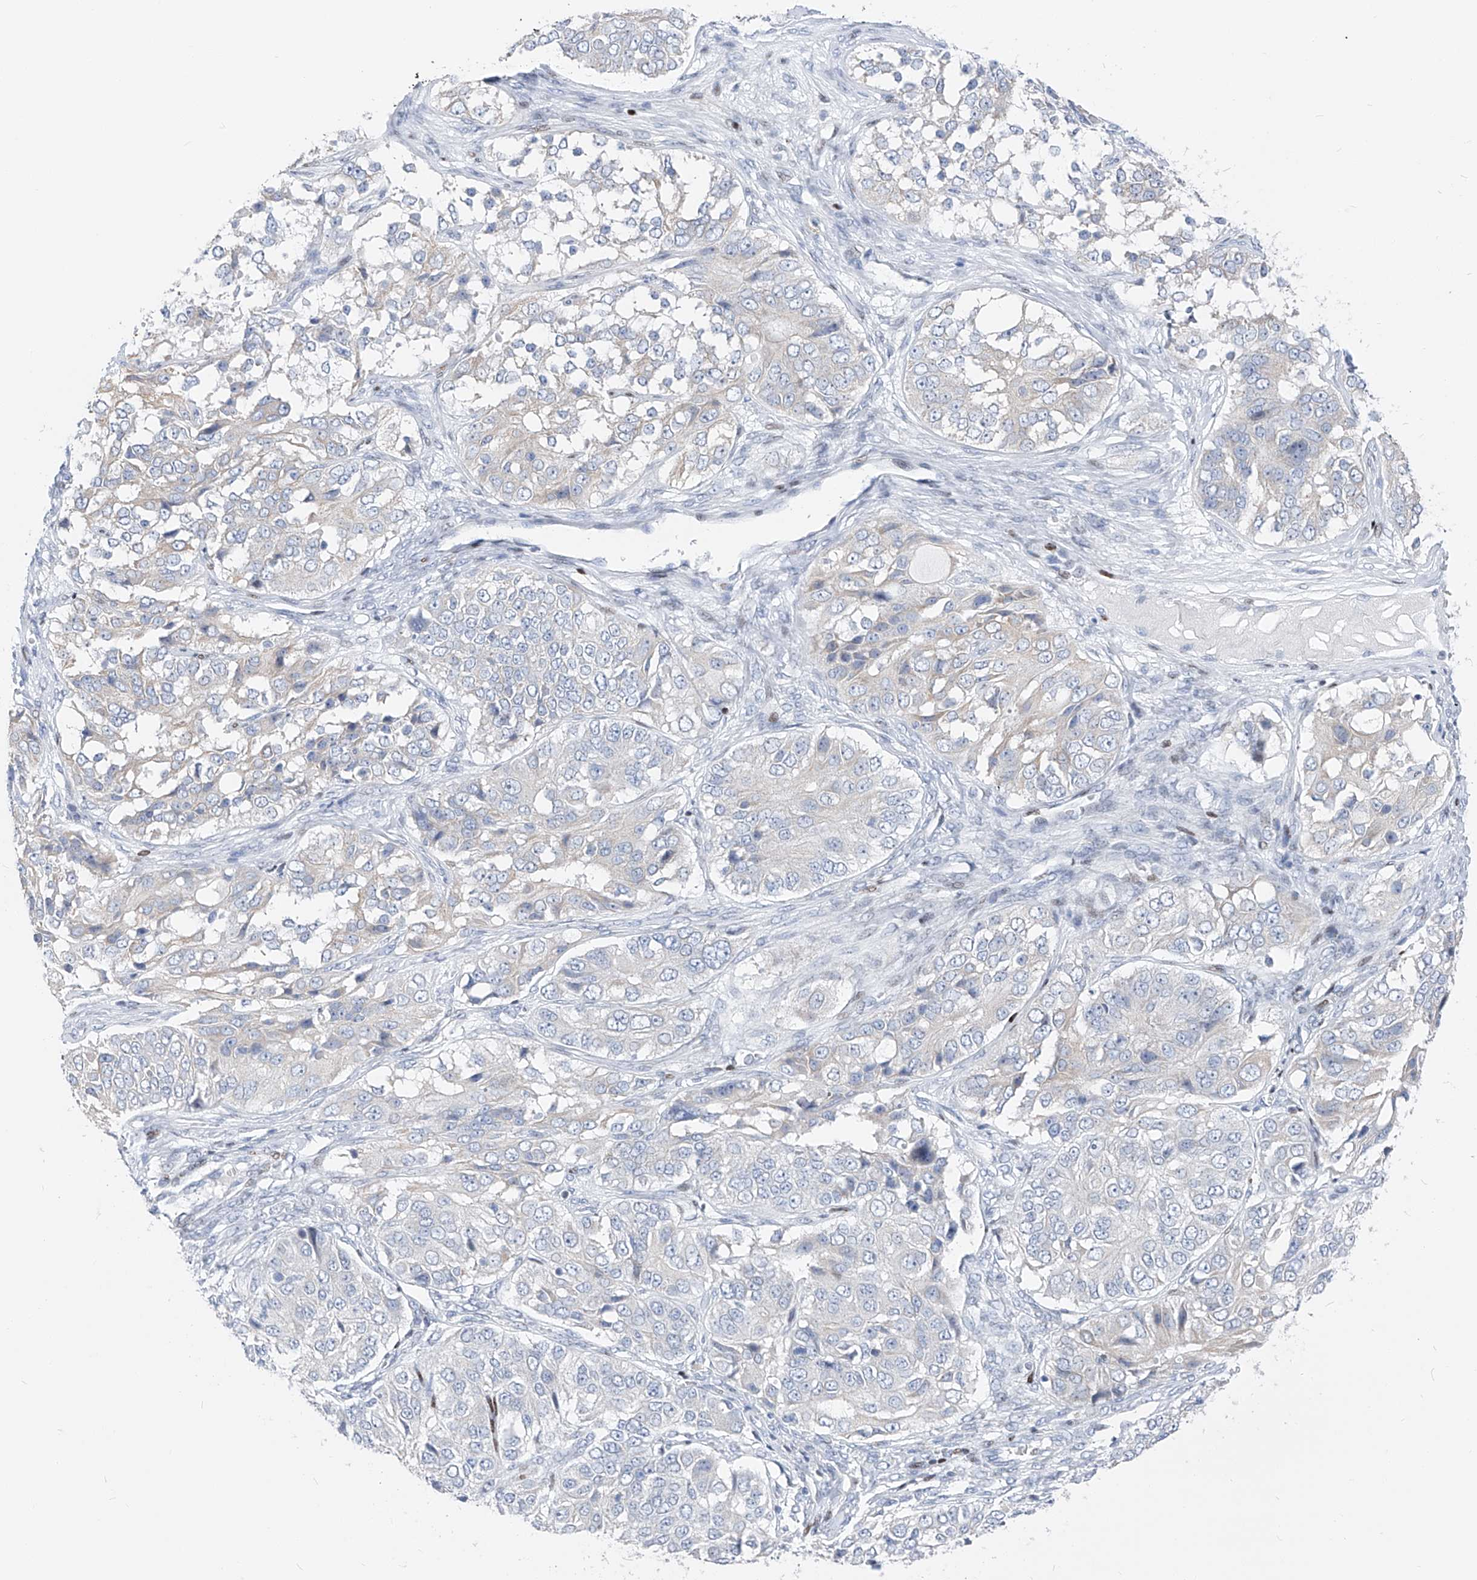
{"staining": {"intensity": "negative", "quantity": "none", "location": "none"}, "tissue": "ovarian cancer", "cell_type": "Tumor cells", "image_type": "cancer", "snomed": [{"axis": "morphology", "description": "Carcinoma, endometroid"}, {"axis": "topography", "description": "Ovary"}], "caption": "DAB (3,3'-diaminobenzidine) immunohistochemical staining of human ovarian cancer demonstrates no significant expression in tumor cells.", "gene": "FRS3", "patient": {"sex": "female", "age": 51}}